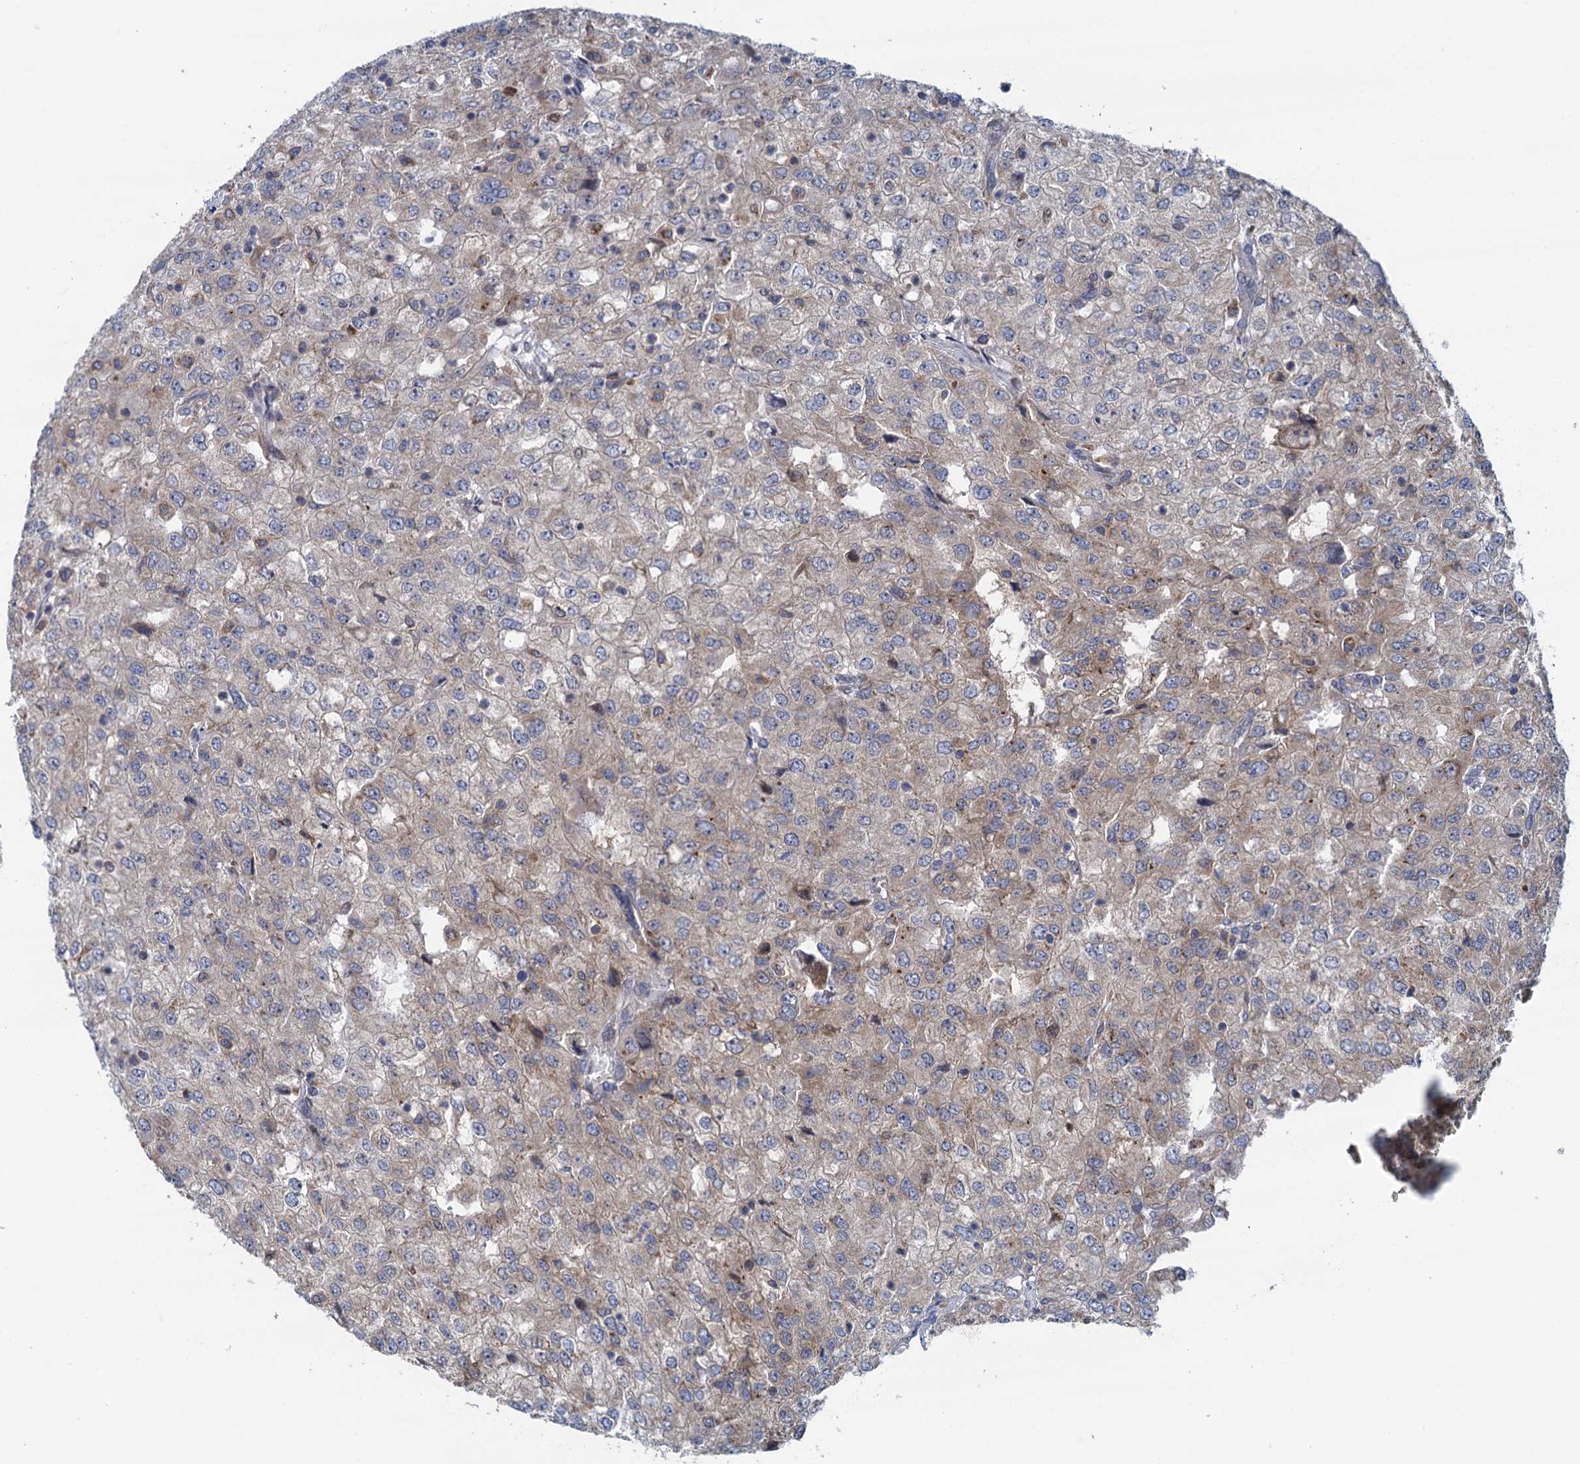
{"staining": {"intensity": "weak", "quantity": "<25%", "location": "cytoplasmic/membranous"}, "tissue": "renal cancer", "cell_type": "Tumor cells", "image_type": "cancer", "snomed": [{"axis": "morphology", "description": "Adenocarcinoma, NOS"}, {"axis": "topography", "description": "Kidney"}], "caption": "Renal cancer (adenocarcinoma) stained for a protein using IHC exhibits no expression tumor cells.", "gene": "CNTN5", "patient": {"sex": "female", "age": 54}}